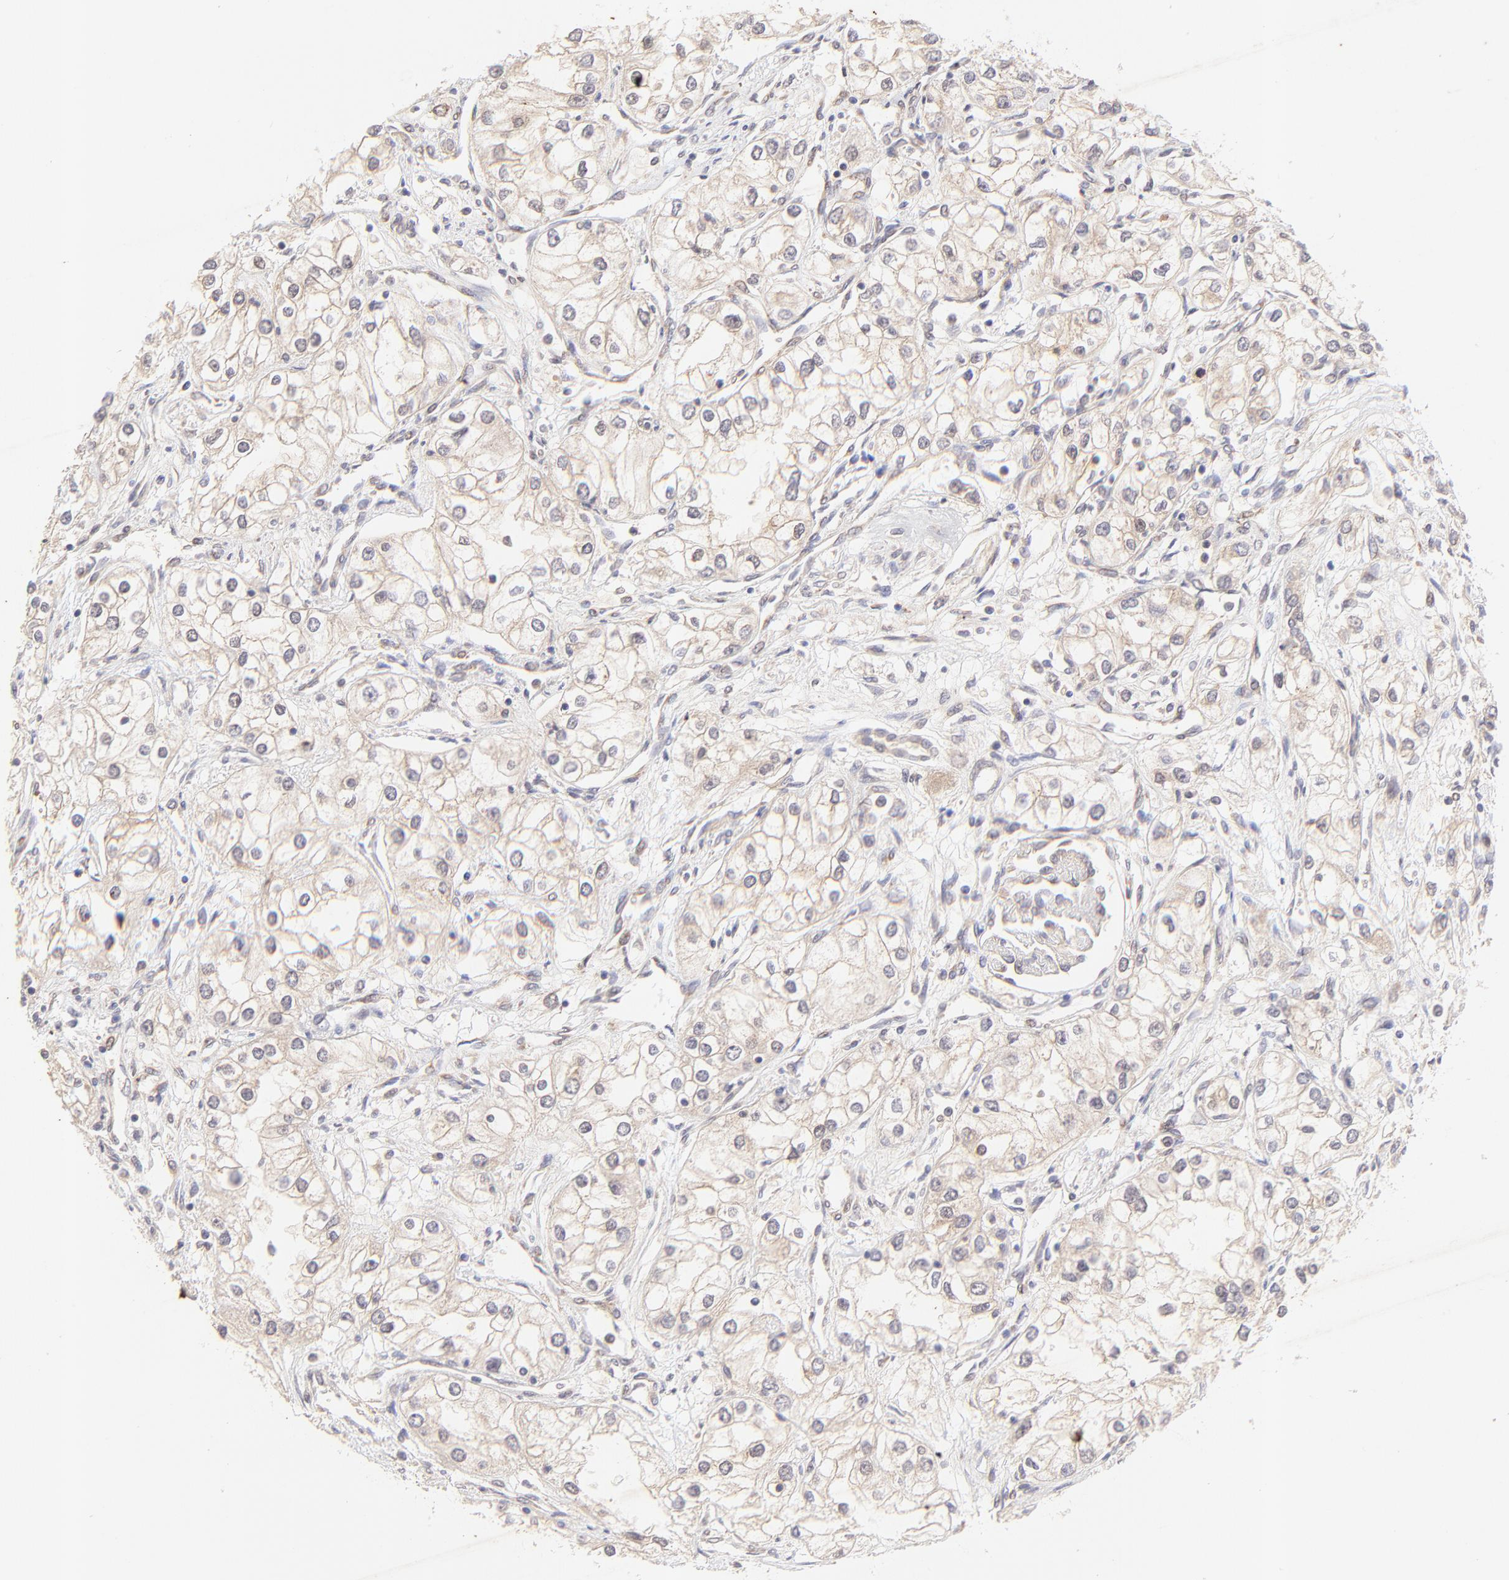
{"staining": {"intensity": "weak", "quantity": ">75%", "location": "cytoplasmic/membranous"}, "tissue": "renal cancer", "cell_type": "Tumor cells", "image_type": "cancer", "snomed": [{"axis": "morphology", "description": "Adenocarcinoma, NOS"}, {"axis": "topography", "description": "Kidney"}], "caption": "Renal adenocarcinoma stained for a protein (brown) reveals weak cytoplasmic/membranous positive positivity in about >75% of tumor cells.", "gene": "TNRC6B", "patient": {"sex": "male", "age": 57}}